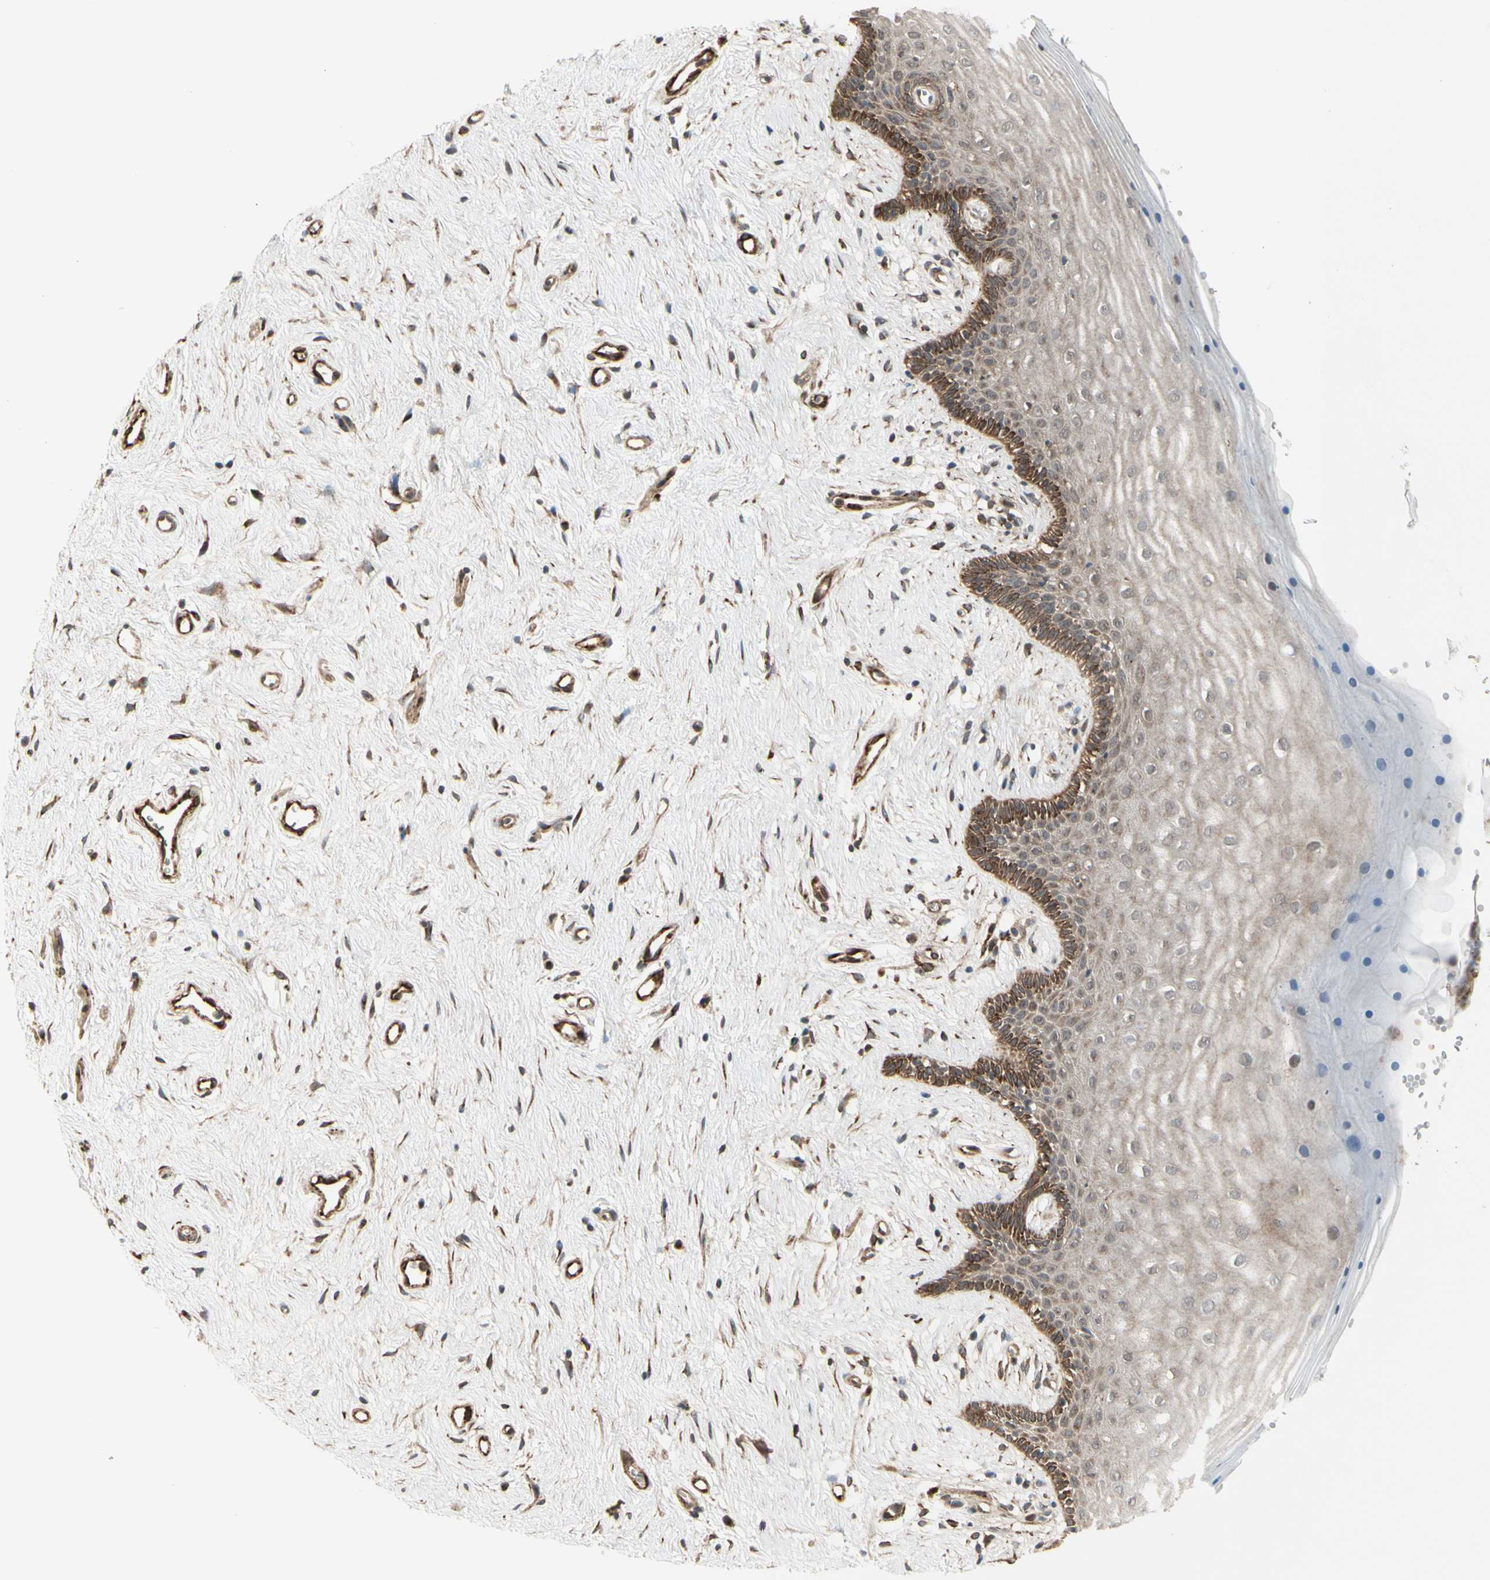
{"staining": {"intensity": "strong", "quantity": ">75%", "location": "cytoplasmic/membranous,nuclear"}, "tissue": "vagina", "cell_type": "Squamous epithelial cells", "image_type": "normal", "snomed": [{"axis": "morphology", "description": "Normal tissue, NOS"}, {"axis": "topography", "description": "Vagina"}], "caption": "Protein expression analysis of unremarkable human vagina reveals strong cytoplasmic/membranous,nuclear positivity in approximately >75% of squamous epithelial cells. The protein is stained brown, and the nuclei are stained in blue (DAB IHC with brightfield microscopy, high magnification).", "gene": "SLC39A9", "patient": {"sex": "female", "age": 44}}